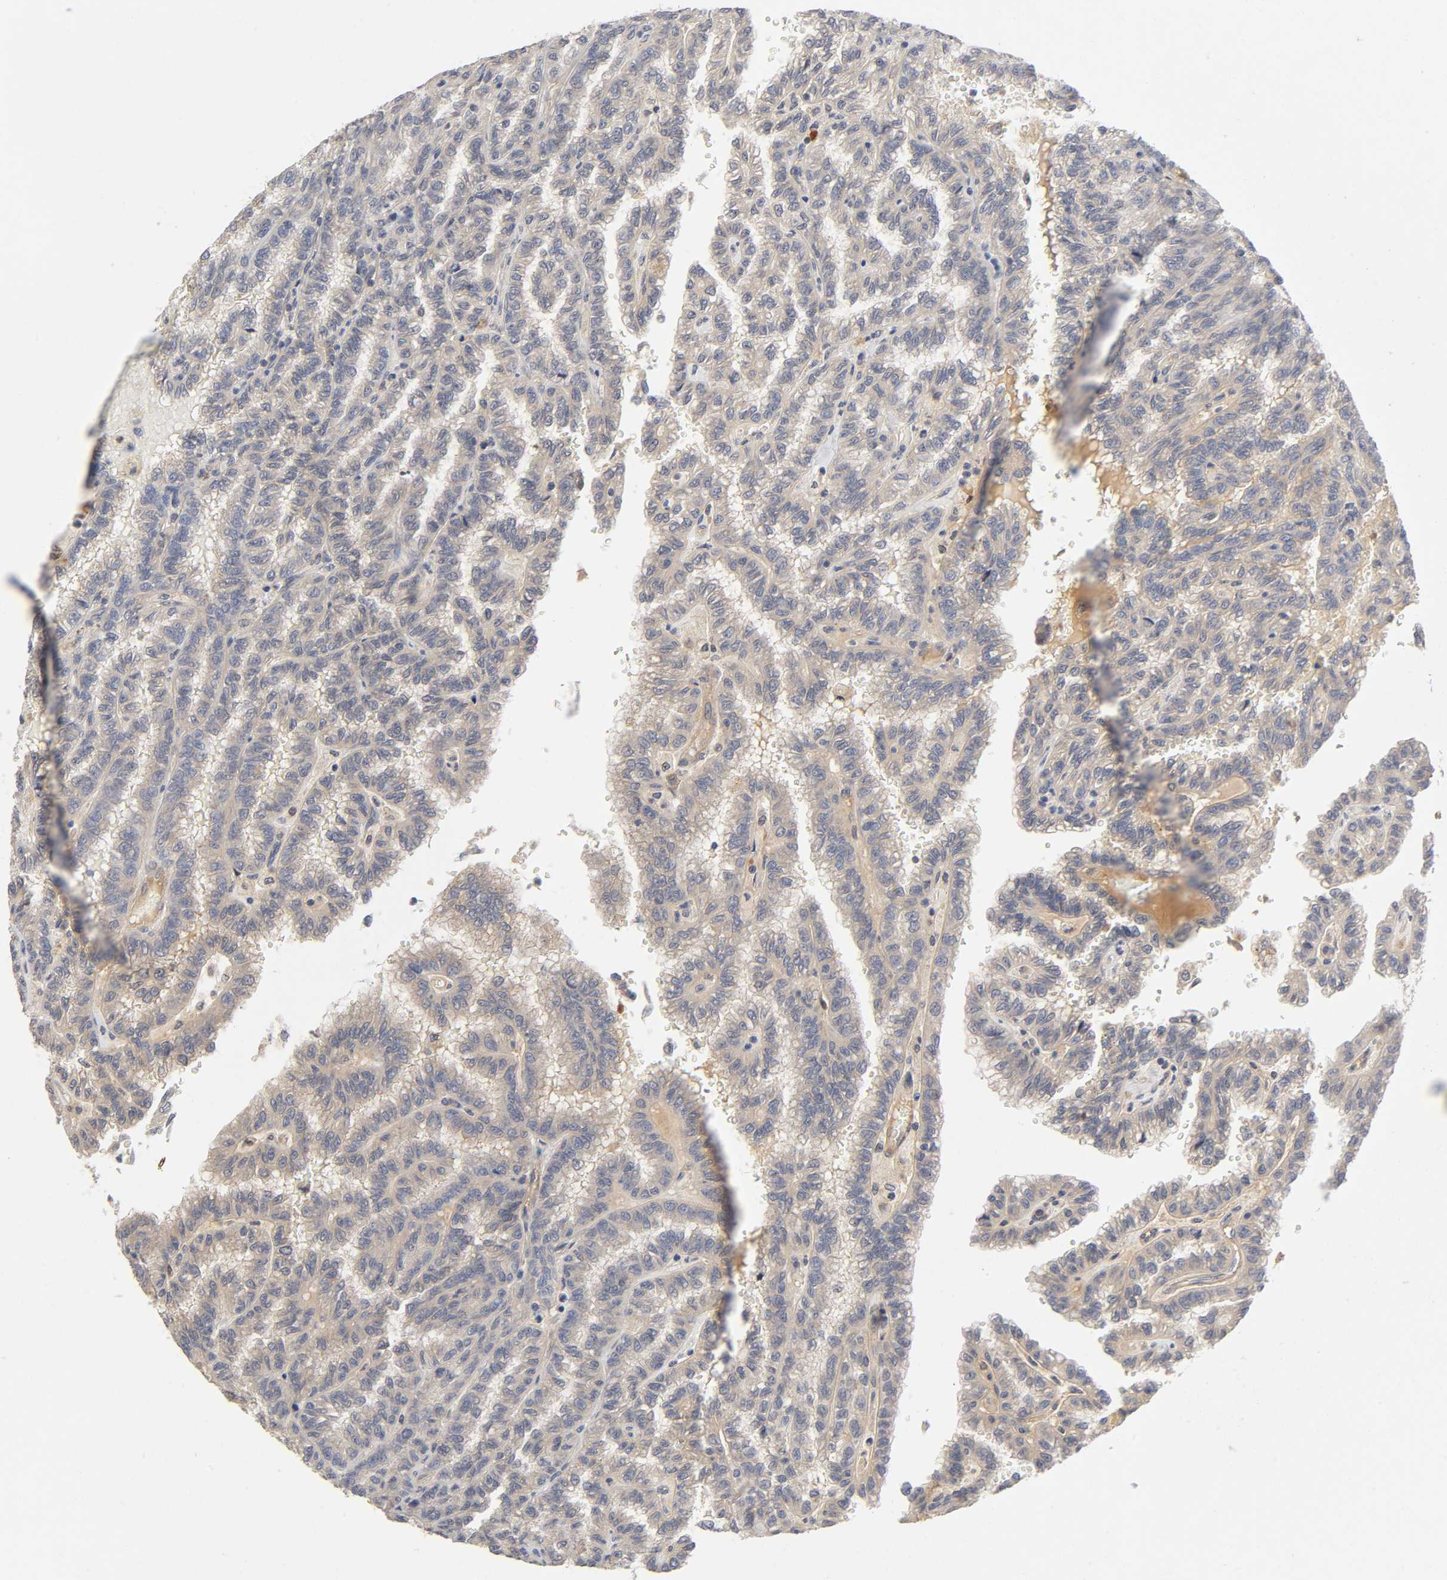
{"staining": {"intensity": "moderate", "quantity": "<25%", "location": "cytoplasmic/membranous"}, "tissue": "renal cancer", "cell_type": "Tumor cells", "image_type": "cancer", "snomed": [{"axis": "morphology", "description": "Inflammation, NOS"}, {"axis": "morphology", "description": "Adenocarcinoma, NOS"}, {"axis": "topography", "description": "Kidney"}], "caption": "Renal cancer (adenocarcinoma) stained with a protein marker exhibits moderate staining in tumor cells.", "gene": "CPB2", "patient": {"sex": "male", "age": 68}}